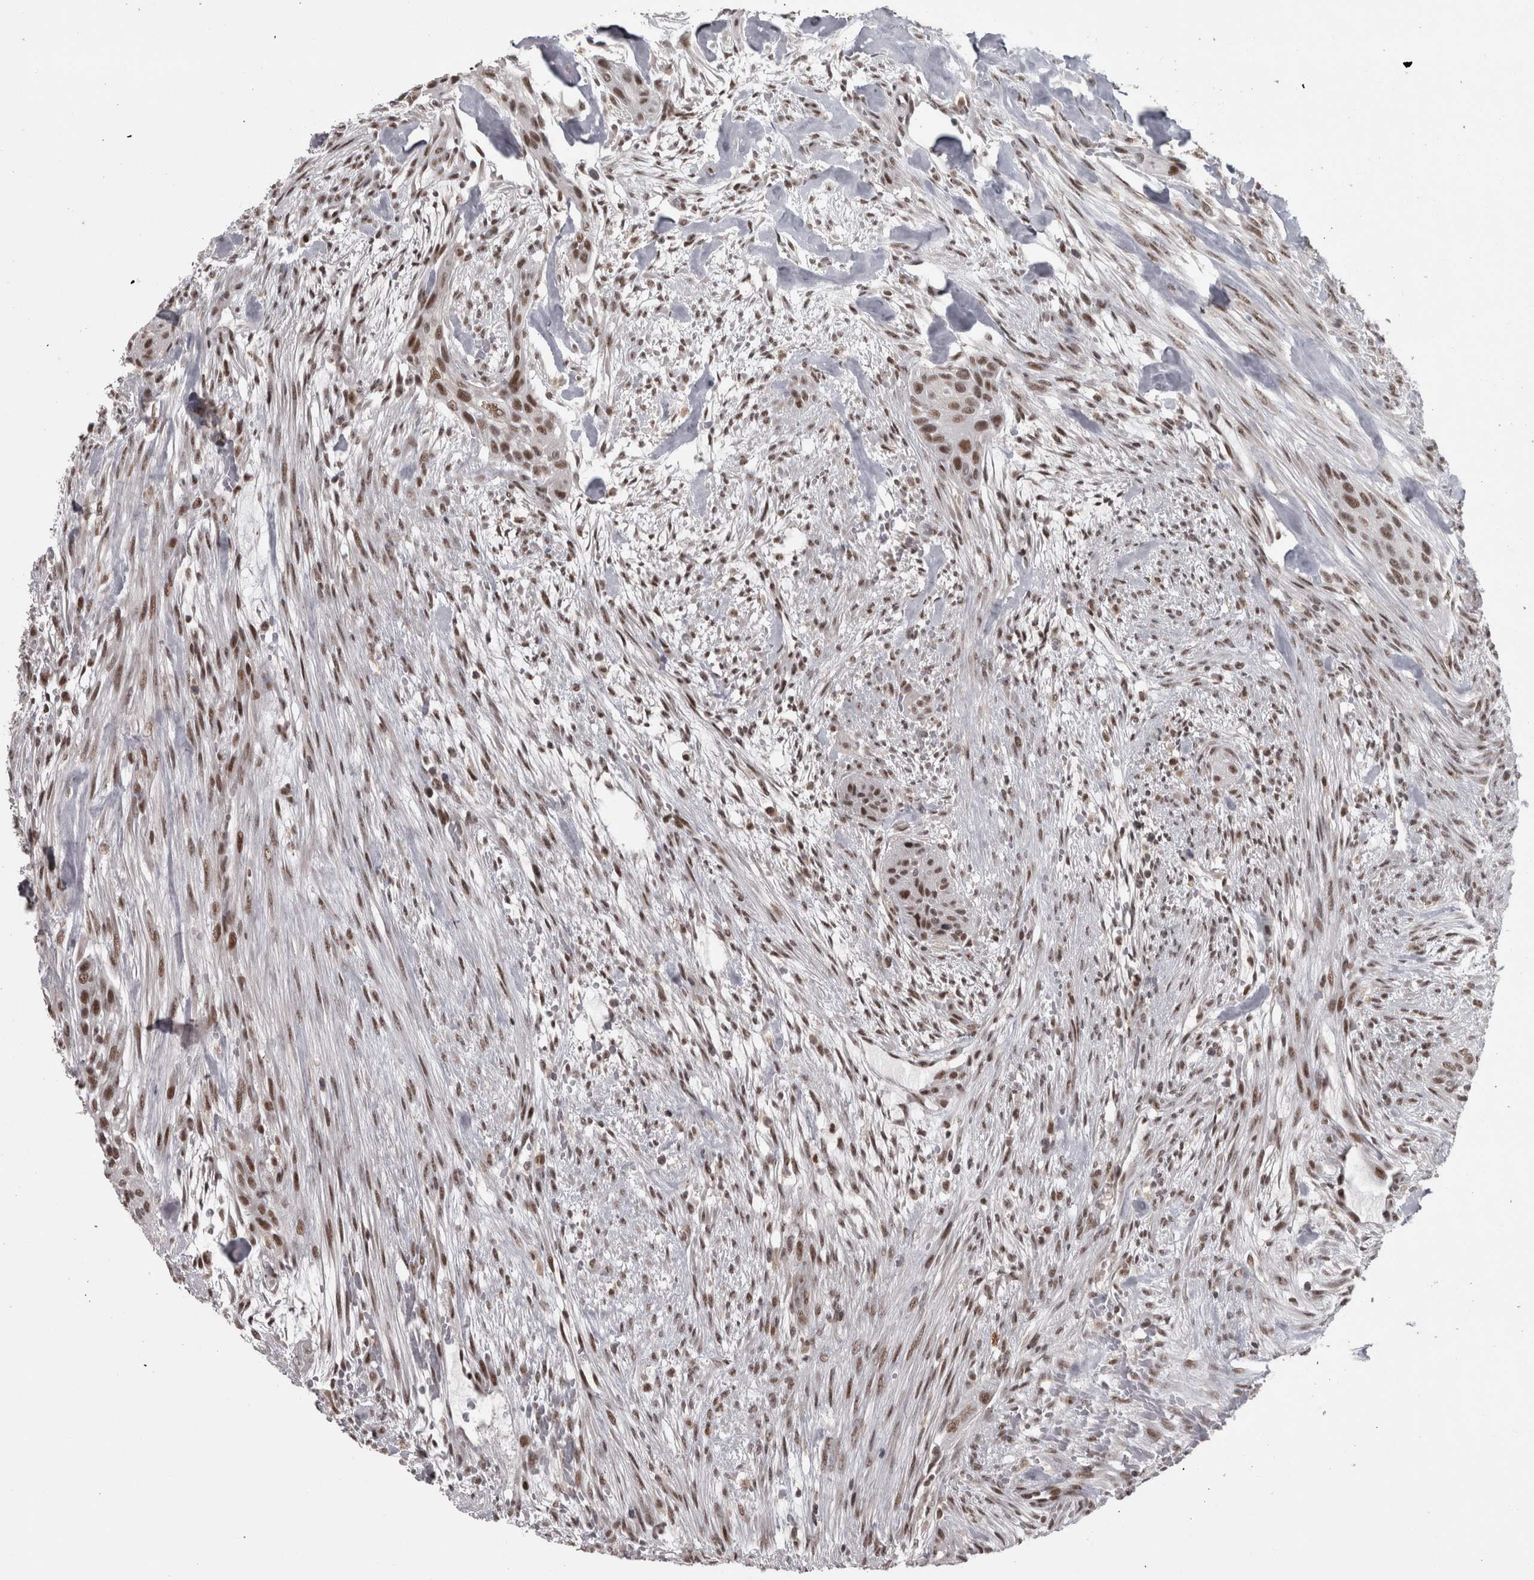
{"staining": {"intensity": "moderate", "quantity": ">75%", "location": "nuclear"}, "tissue": "urothelial cancer", "cell_type": "Tumor cells", "image_type": "cancer", "snomed": [{"axis": "morphology", "description": "Urothelial carcinoma, High grade"}, {"axis": "topography", "description": "Urinary bladder"}], "caption": "A brown stain highlights moderate nuclear positivity of a protein in human urothelial carcinoma (high-grade) tumor cells.", "gene": "MICU3", "patient": {"sex": "male", "age": 35}}